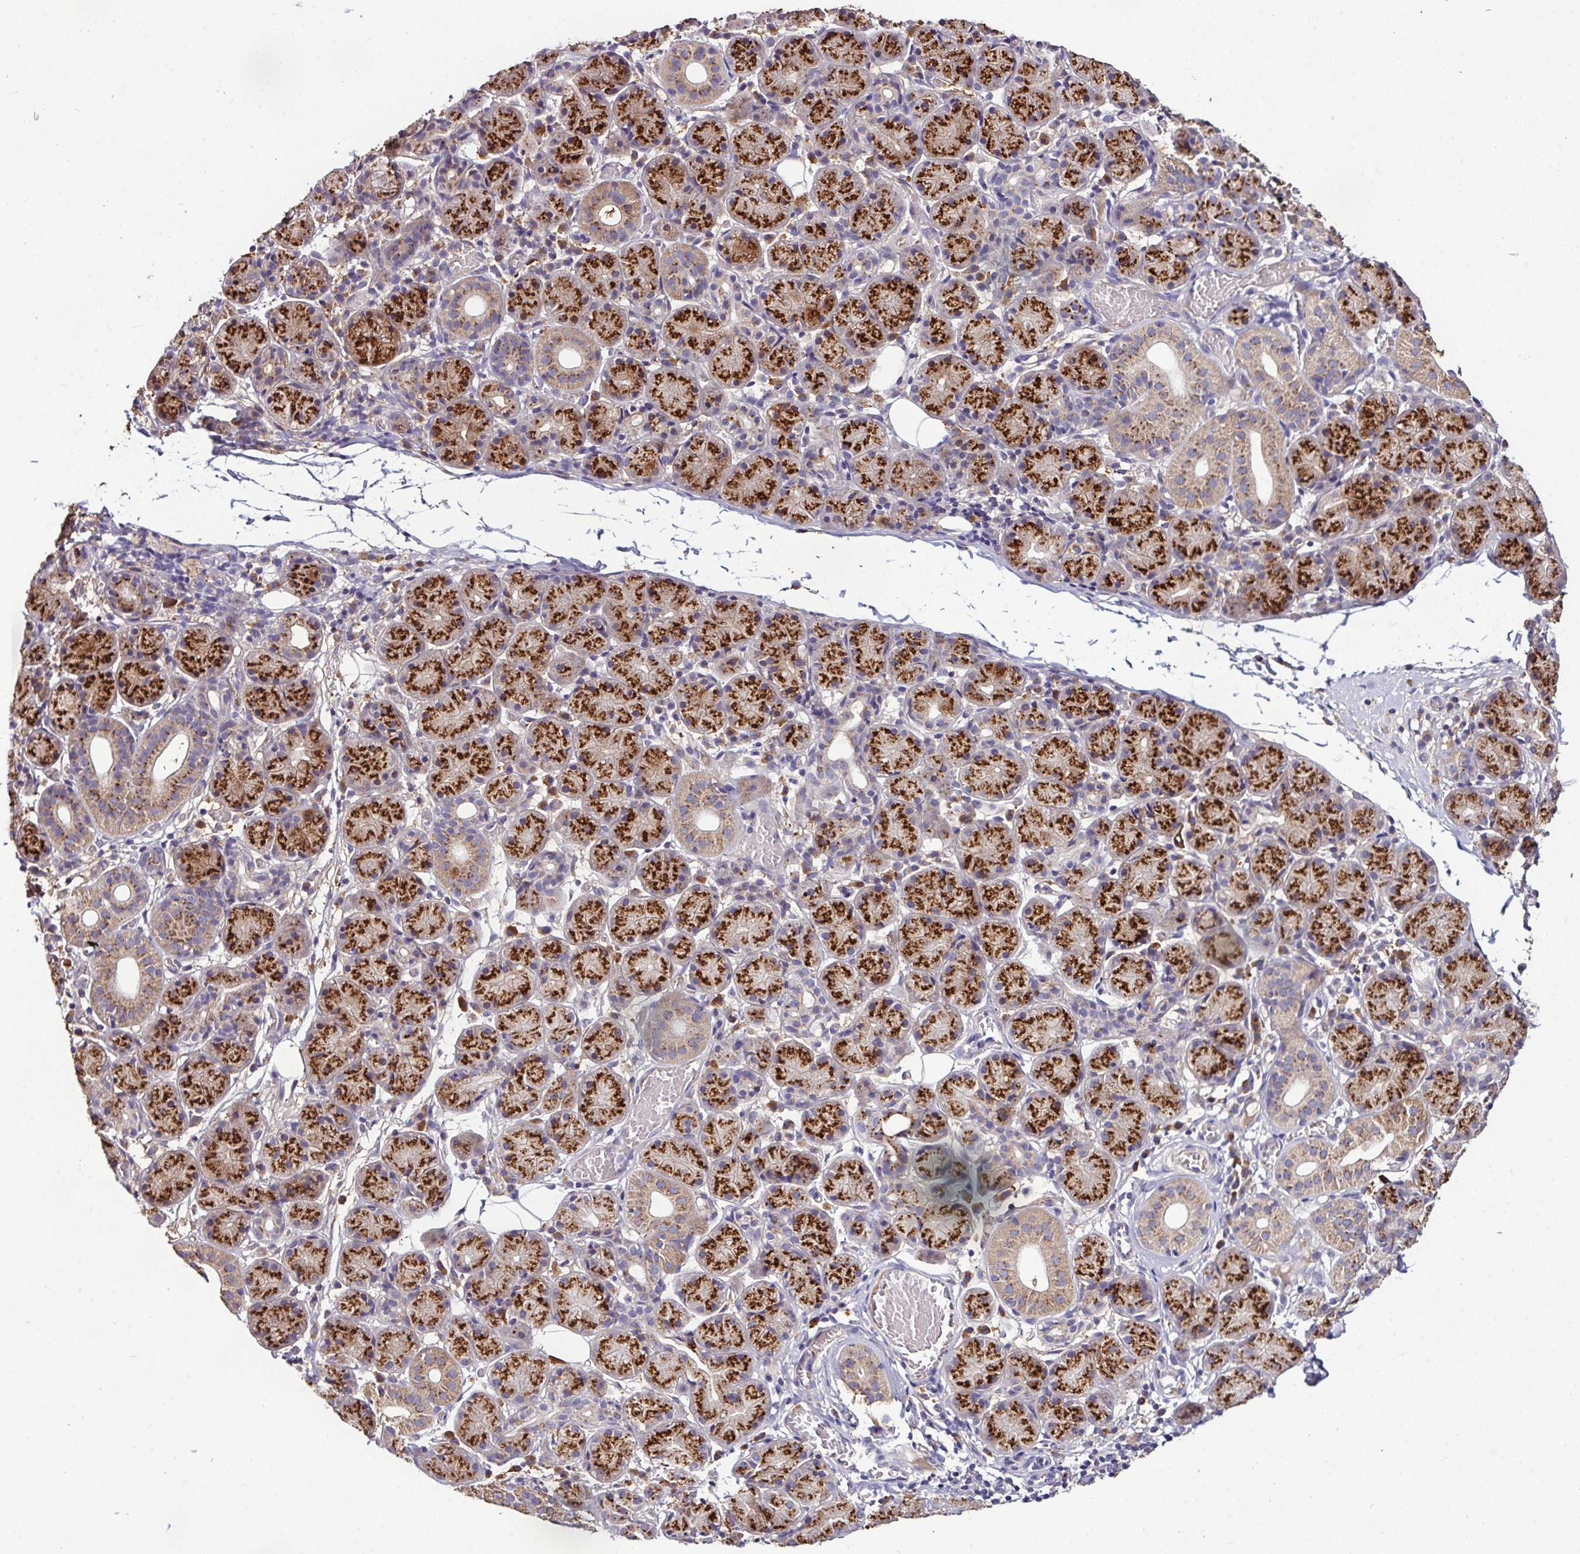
{"staining": {"intensity": "strong", "quantity": ">75%", "location": "cytoplasmic/membranous"}, "tissue": "salivary gland", "cell_type": "Glandular cells", "image_type": "normal", "snomed": [{"axis": "morphology", "description": "Normal tissue, NOS"}, {"axis": "topography", "description": "Salivary gland"}], "caption": "Approximately >75% of glandular cells in benign salivary gland reveal strong cytoplasmic/membranous protein staining as visualized by brown immunohistochemical staining.", "gene": "CPD", "patient": {"sex": "female", "age": 24}}